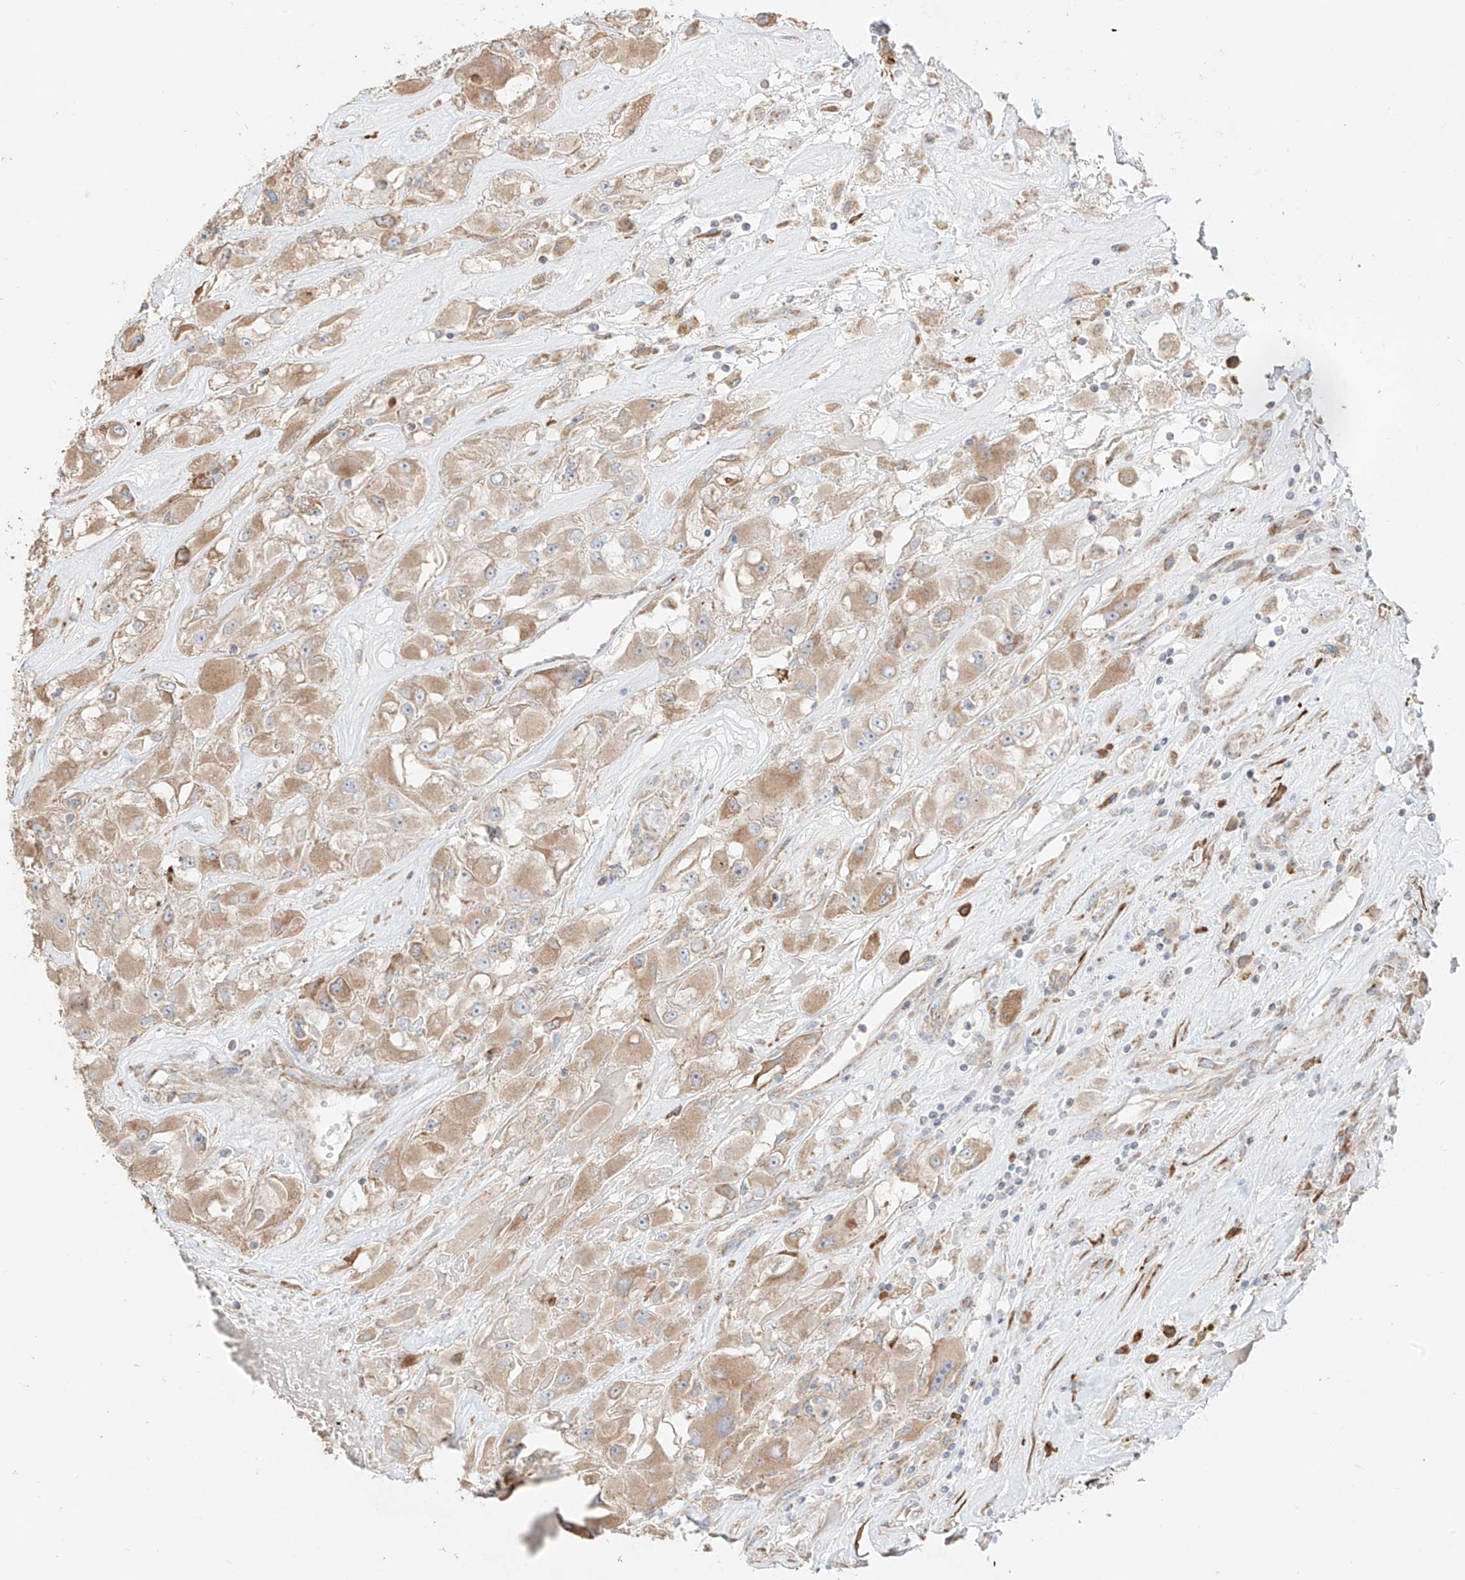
{"staining": {"intensity": "moderate", "quantity": ">75%", "location": "cytoplasmic/membranous"}, "tissue": "renal cancer", "cell_type": "Tumor cells", "image_type": "cancer", "snomed": [{"axis": "morphology", "description": "Adenocarcinoma, NOS"}, {"axis": "topography", "description": "Kidney"}], "caption": "Protein staining exhibits moderate cytoplasmic/membranous staining in about >75% of tumor cells in renal cancer (adenocarcinoma).", "gene": "COLGALT2", "patient": {"sex": "female", "age": 52}}